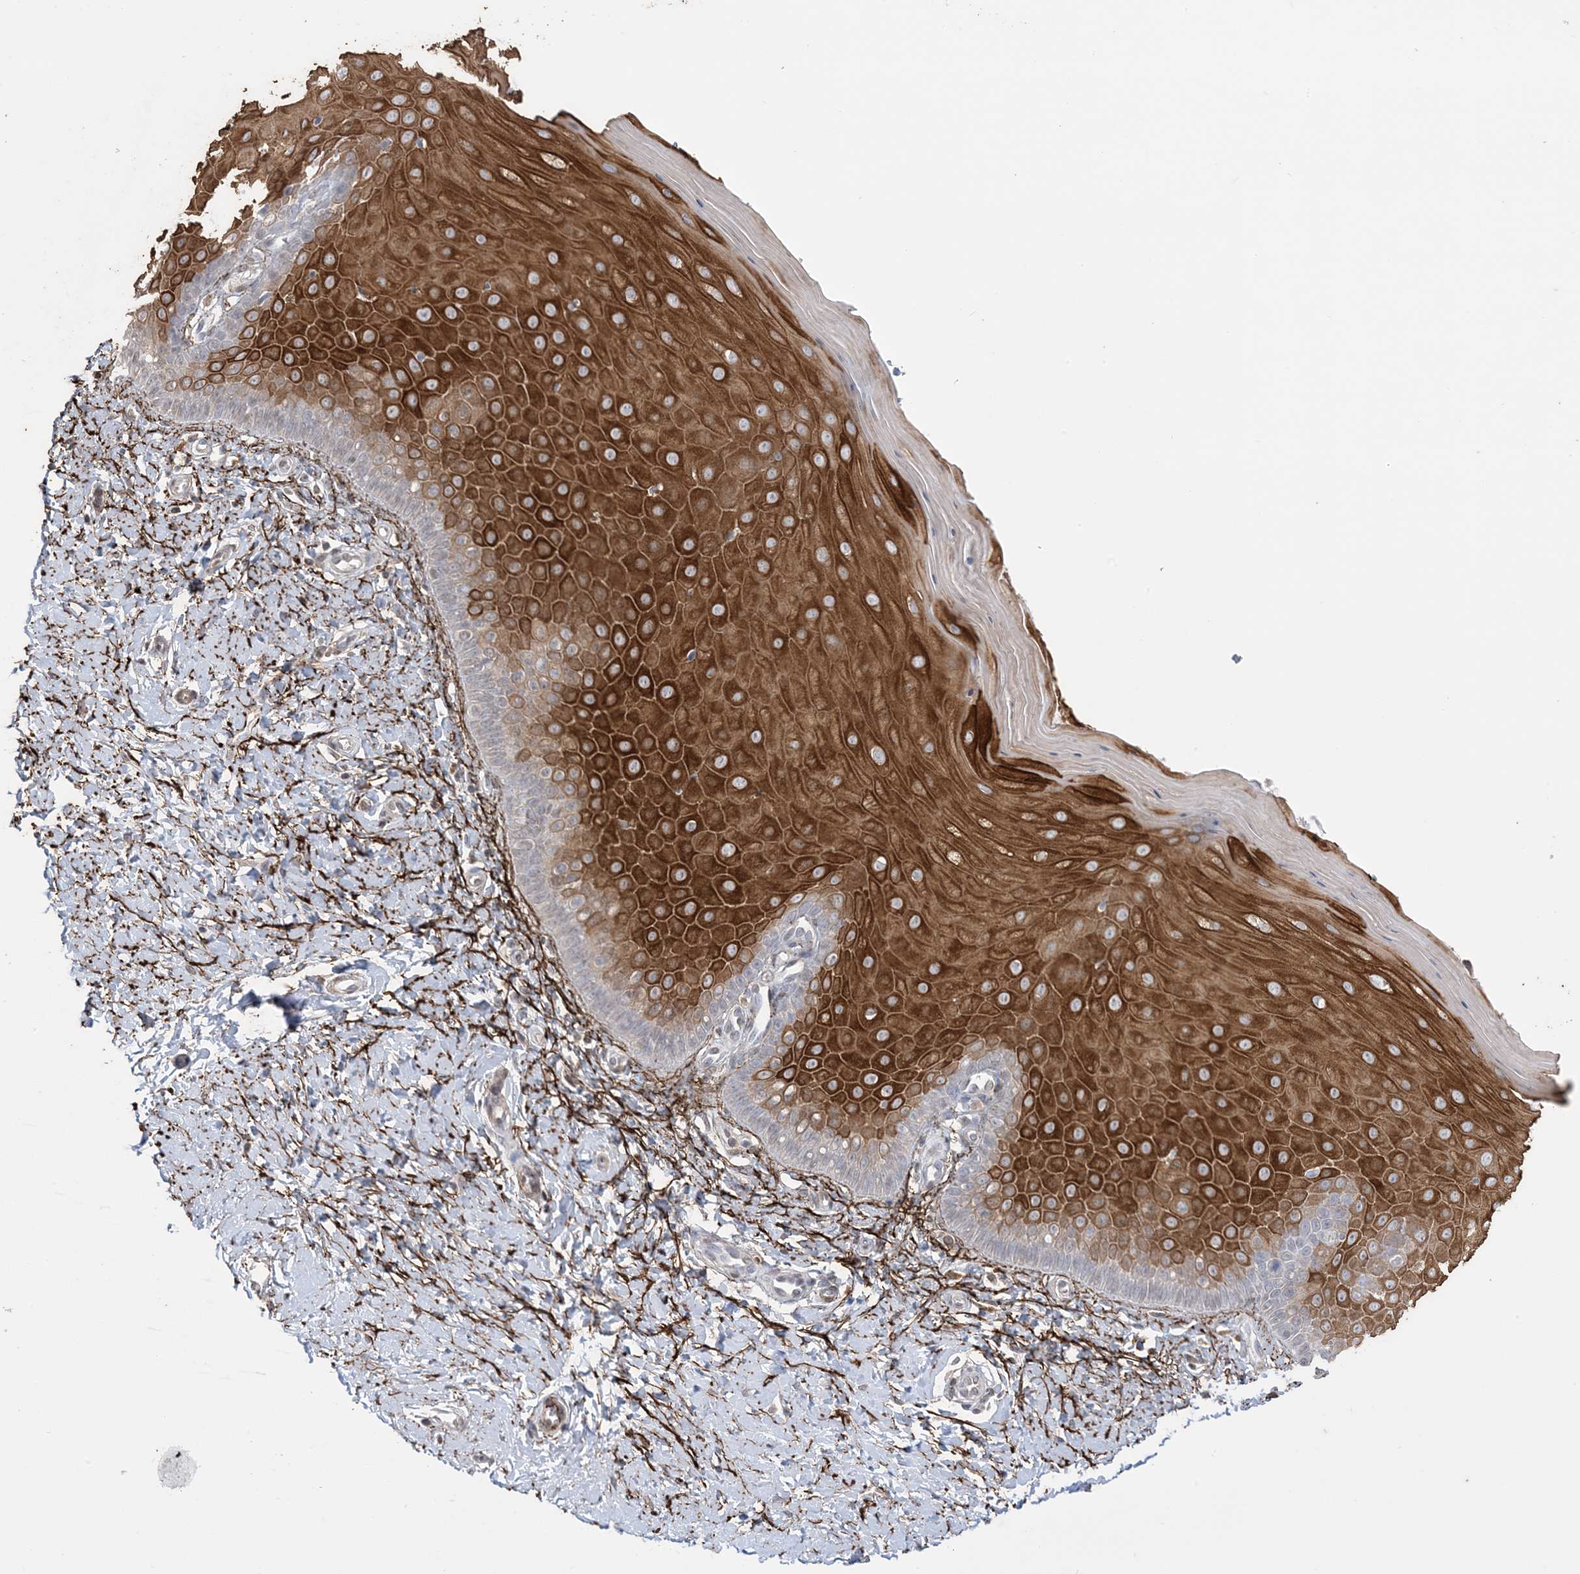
{"staining": {"intensity": "negative", "quantity": "none", "location": "none"}, "tissue": "cervix", "cell_type": "Glandular cells", "image_type": "normal", "snomed": [{"axis": "morphology", "description": "Normal tissue, NOS"}, {"axis": "topography", "description": "Cervix"}], "caption": "Photomicrograph shows no significant protein positivity in glandular cells of unremarkable cervix.", "gene": "XRN1", "patient": {"sex": "female", "age": 55}}